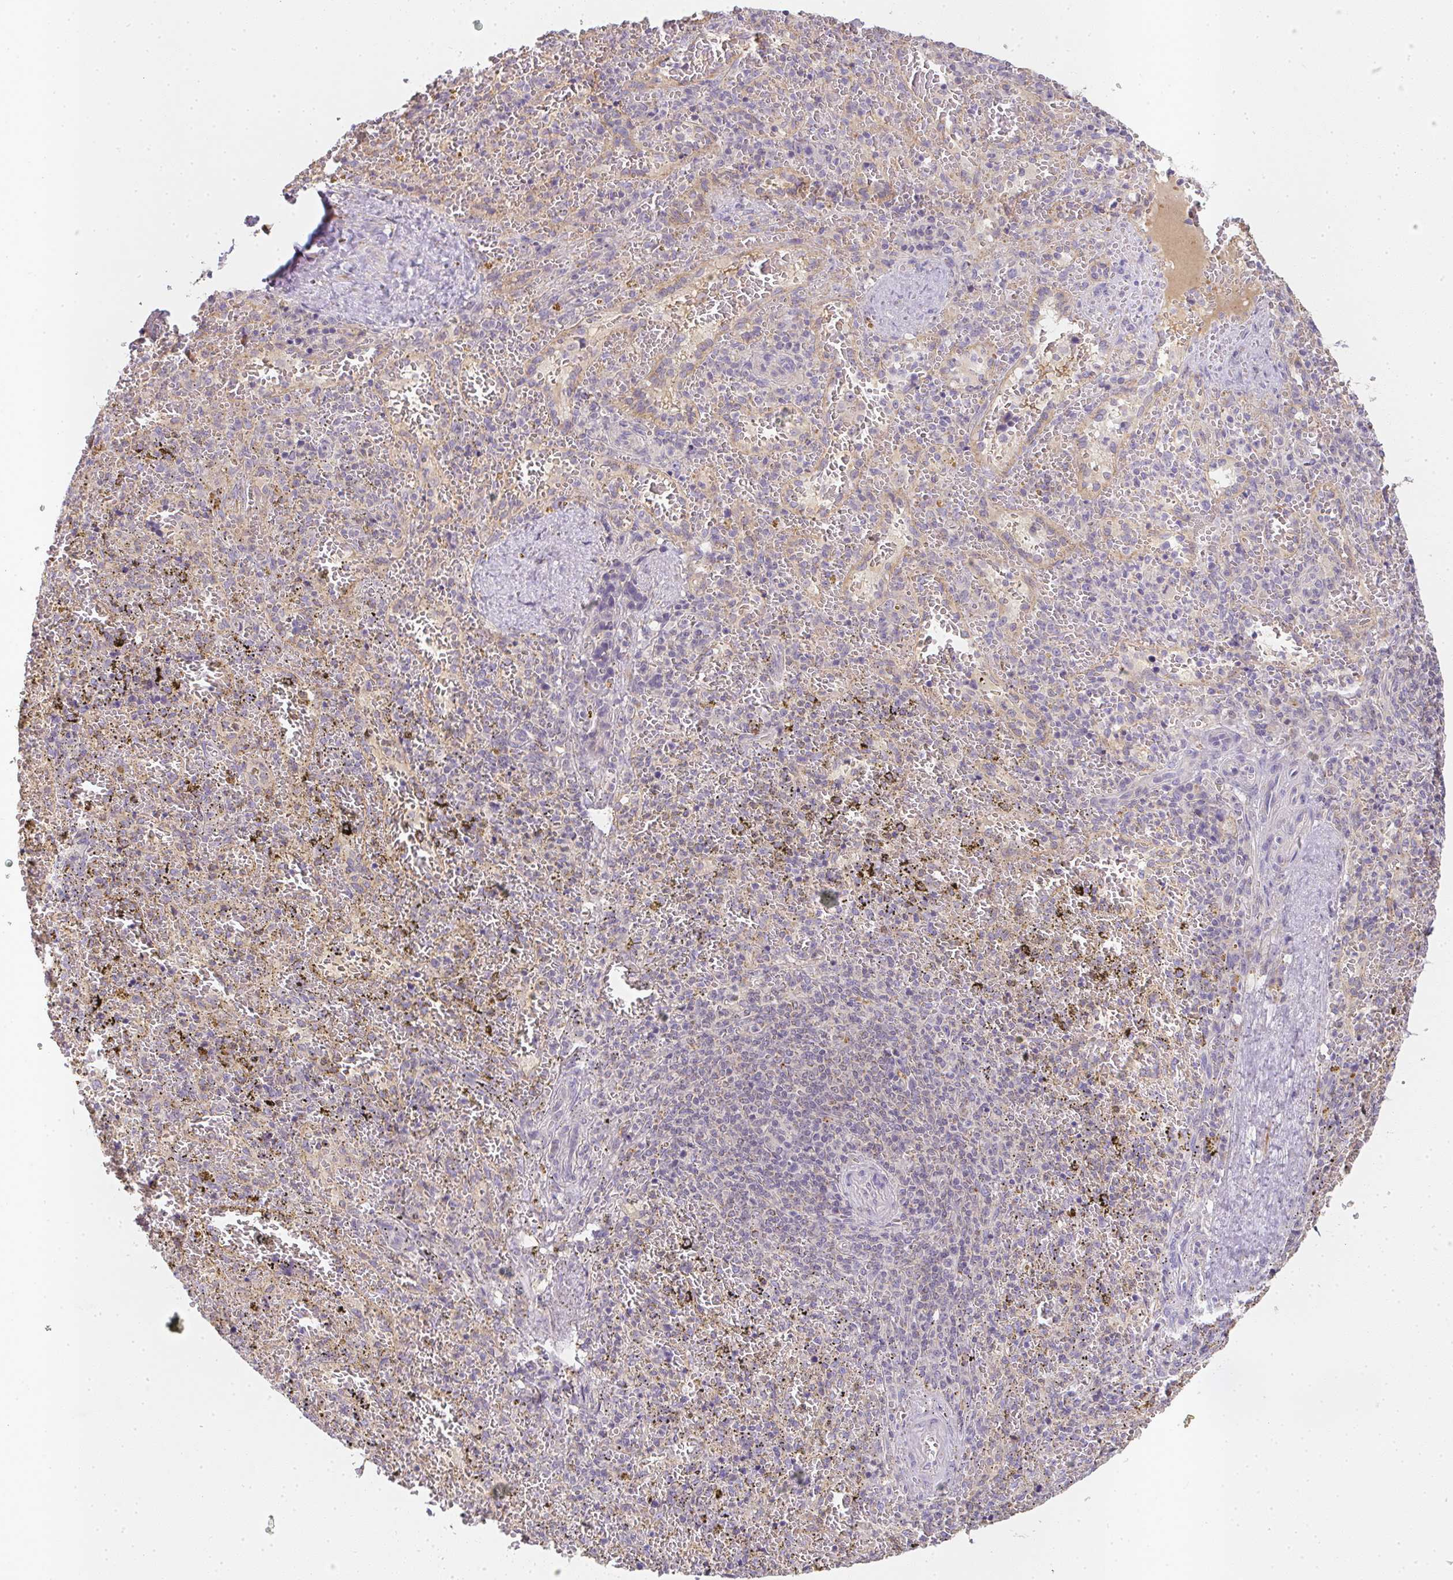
{"staining": {"intensity": "negative", "quantity": "none", "location": "none"}, "tissue": "spleen", "cell_type": "Cells in red pulp", "image_type": "normal", "snomed": [{"axis": "morphology", "description": "Normal tissue, NOS"}, {"axis": "topography", "description": "Spleen"}], "caption": "DAB immunohistochemical staining of normal human spleen shows no significant positivity in cells in red pulp.", "gene": "SLC35B3", "patient": {"sex": "female", "age": 50}}